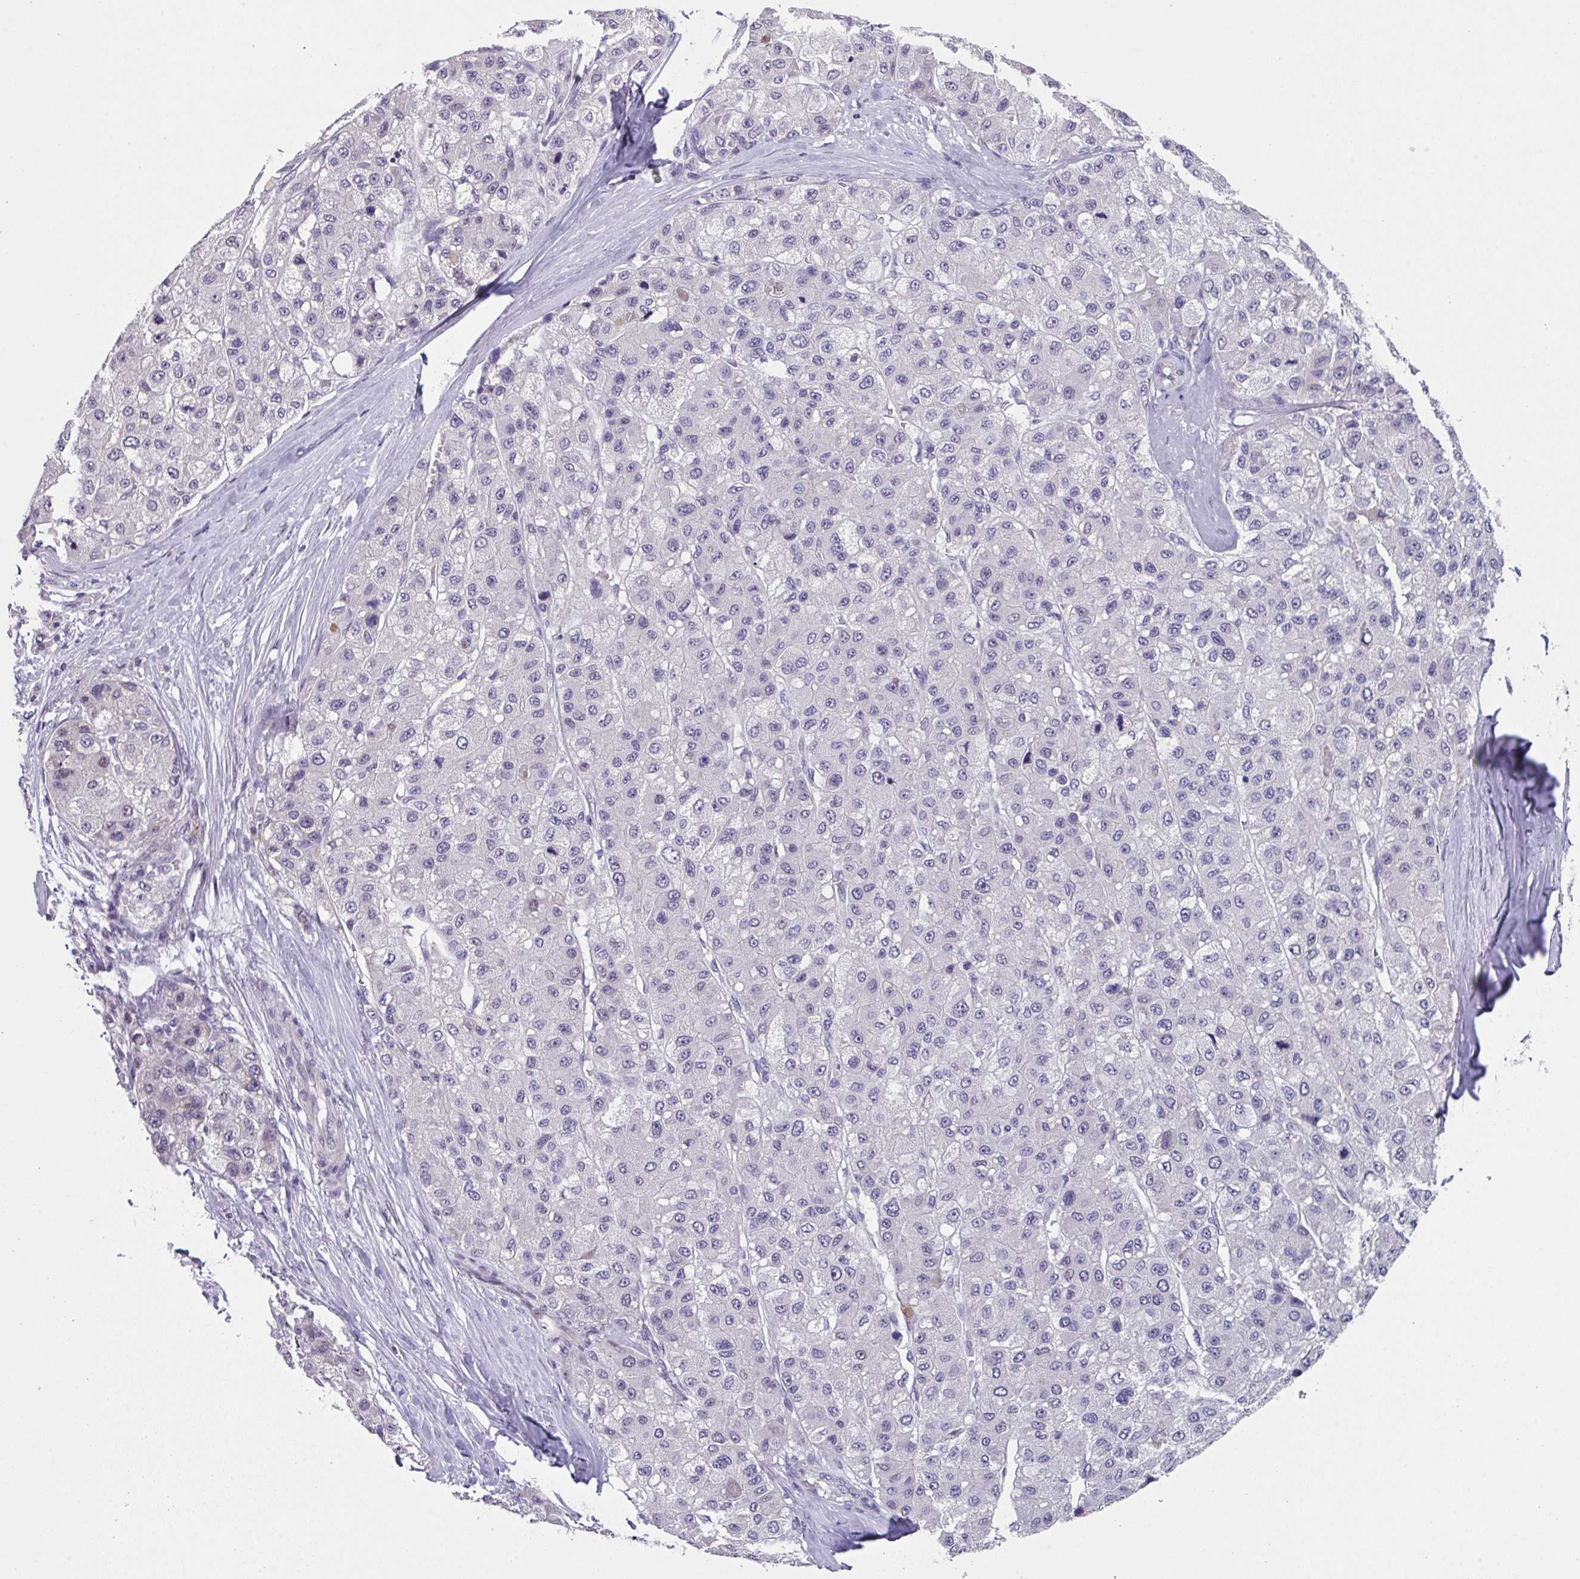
{"staining": {"intensity": "negative", "quantity": "none", "location": "none"}, "tissue": "liver cancer", "cell_type": "Tumor cells", "image_type": "cancer", "snomed": [{"axis": "morphology", "description": "Carcinoma, Hepatocellular, NOS"}, {"axis": "topography", "description": "Liver"}], "caption": "Tumor cells show no significant protein staining in hepatocellular carcinoma (liver).", "gene": "ZFP3", "patient": {"sex": "male", "age": 80}}